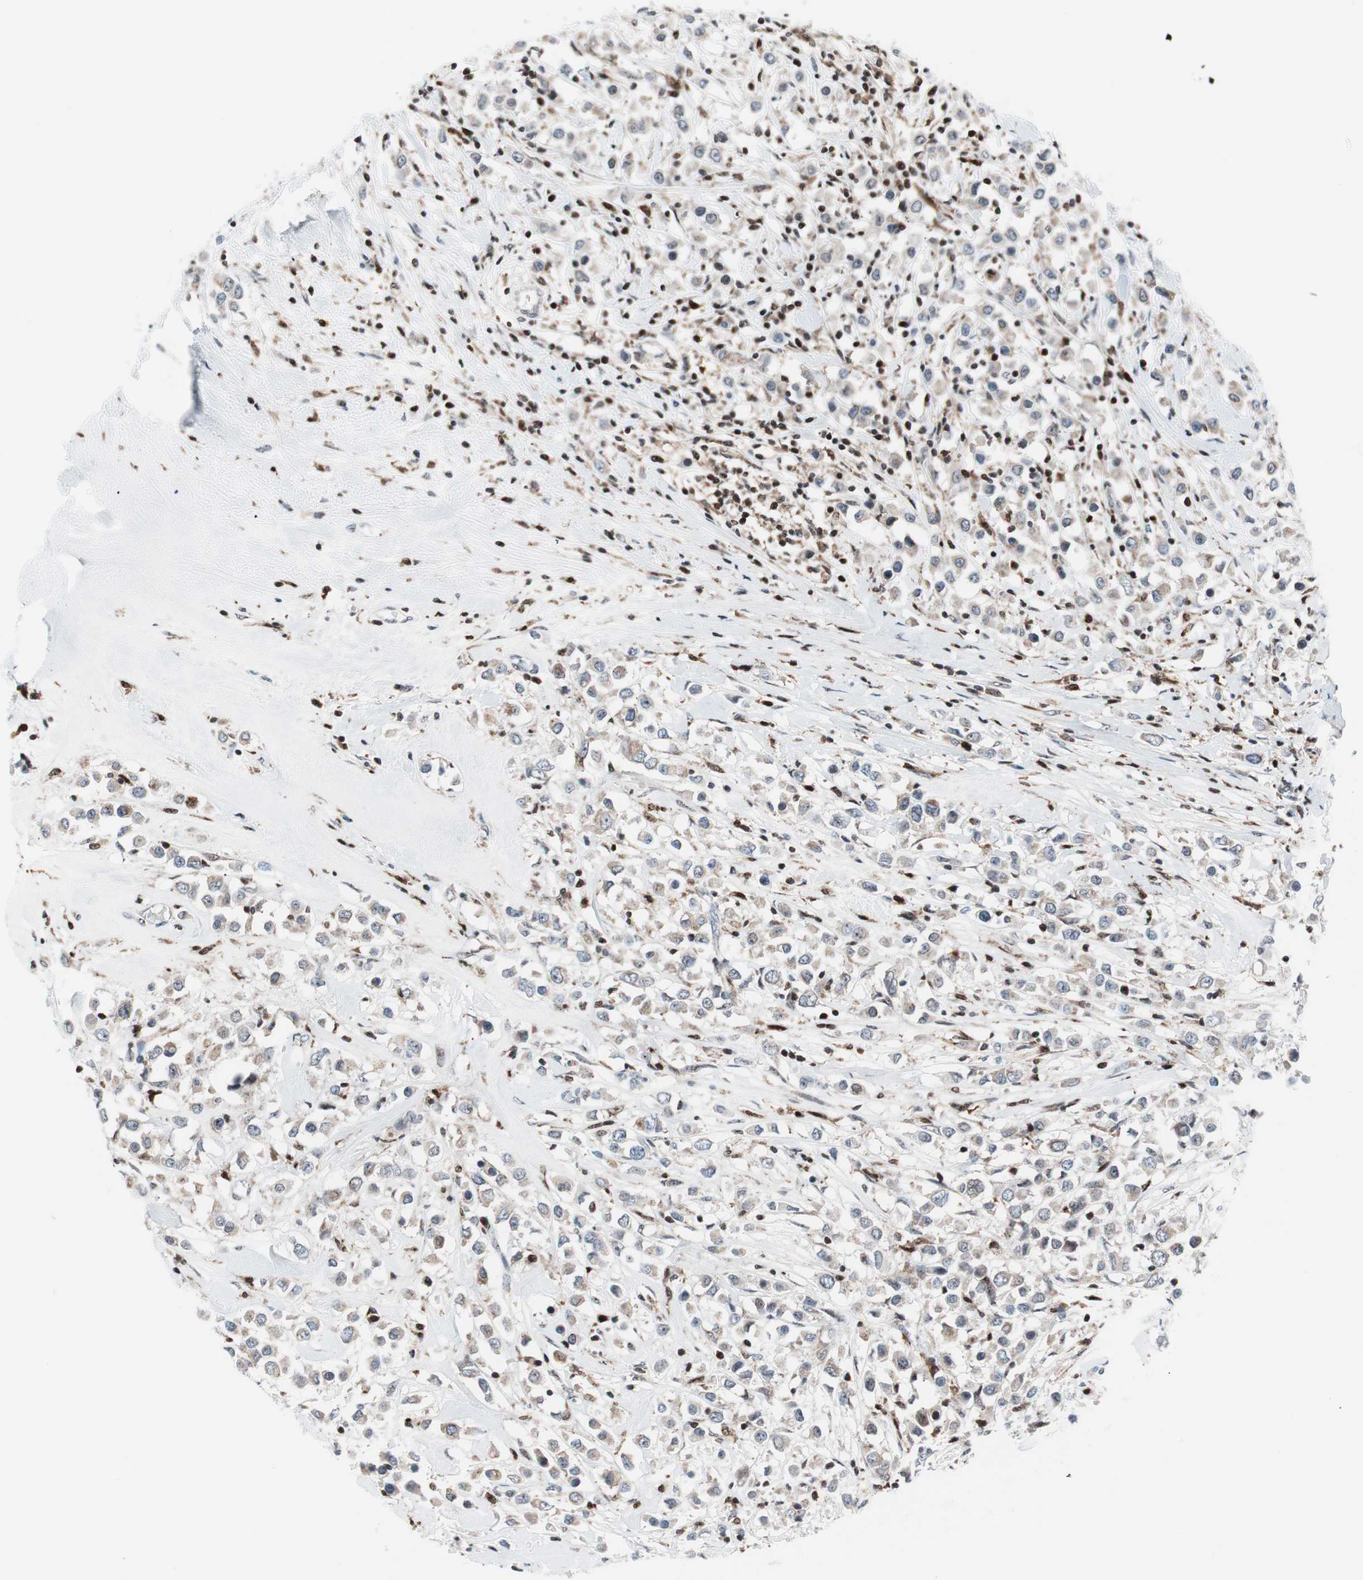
{"staining": {"intensity": "weak", "quantity": "25%-75%", "location": "cytoplasmic/membranous"}, "tissue": "breast cancer", "cell_type": "Tumor cells", "image_type": "cancer", "snomed": [{"axis": "morphology", "description": "Duct carcinoma"}, {"axis": "topography", "description": "Breast"}], "caption": "A high-resolution photomicrograph shows immunohistochemistry (IHC) staining of infiltrating ductal carcinoma (breast), which displays weak cytoplasmic/membranous expression in about 25%-75% of tumor cells.", "gene": "RGS10", "patient": {"sex": "female", "age": 61}}